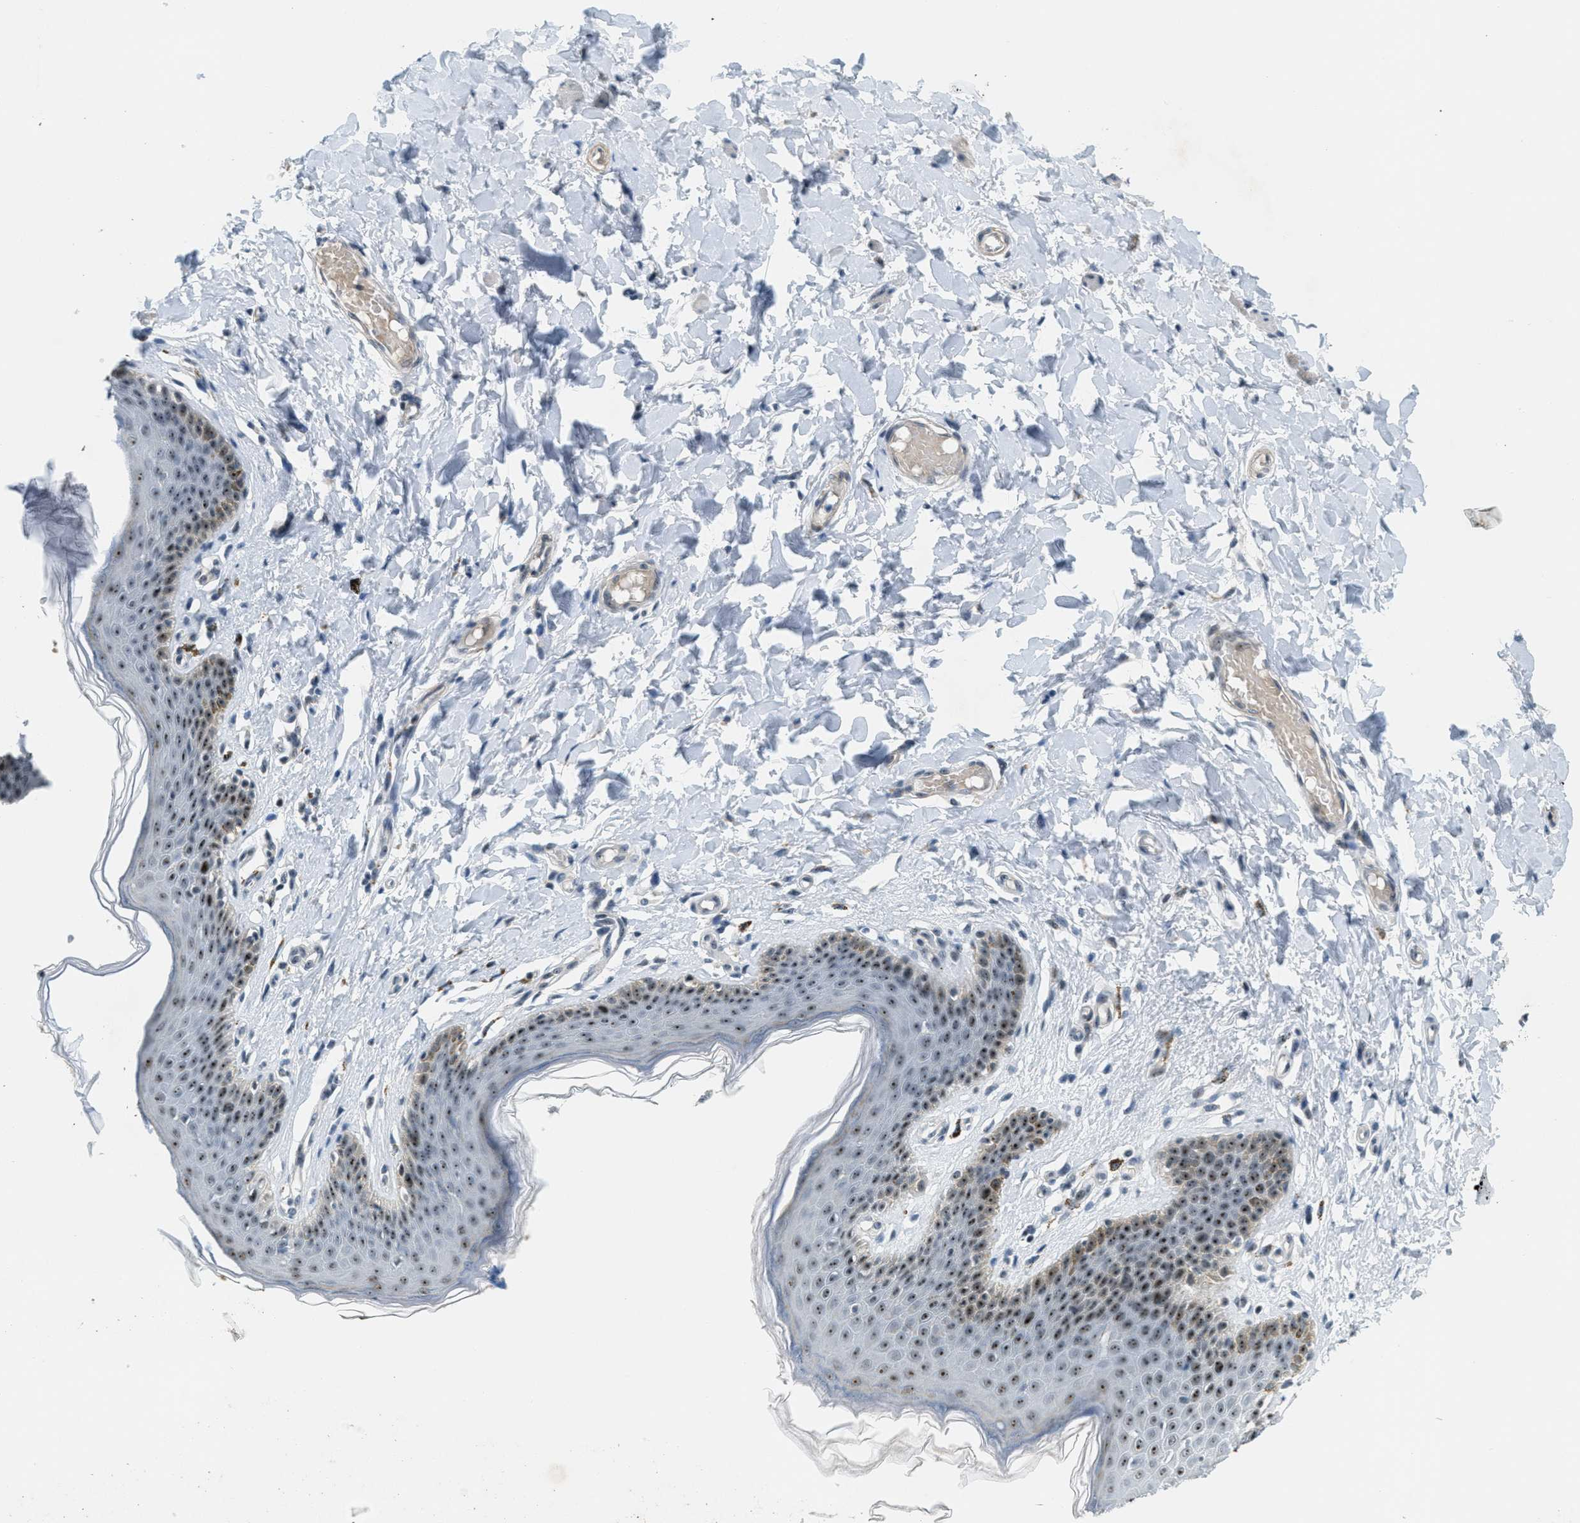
{"staining": {"intensity": "strong", "quantity": "25%-75%", "location": "nuclear"}, "tissue": "skin", "cell_type": "Epidermal cells", "image_type": "normal", "snomed": [{"axis": "morphology", "description": "Normal tissue, NOS"}, {"axis": "topography", "description": "Vulva"}], "caption": "This is a photomicrograph of IHC staining of normal skin, which shows strong staining in the nuclear of epidermal cells.", "gene": "DDX47", "patient": {"sex": "female", "age": 66}}